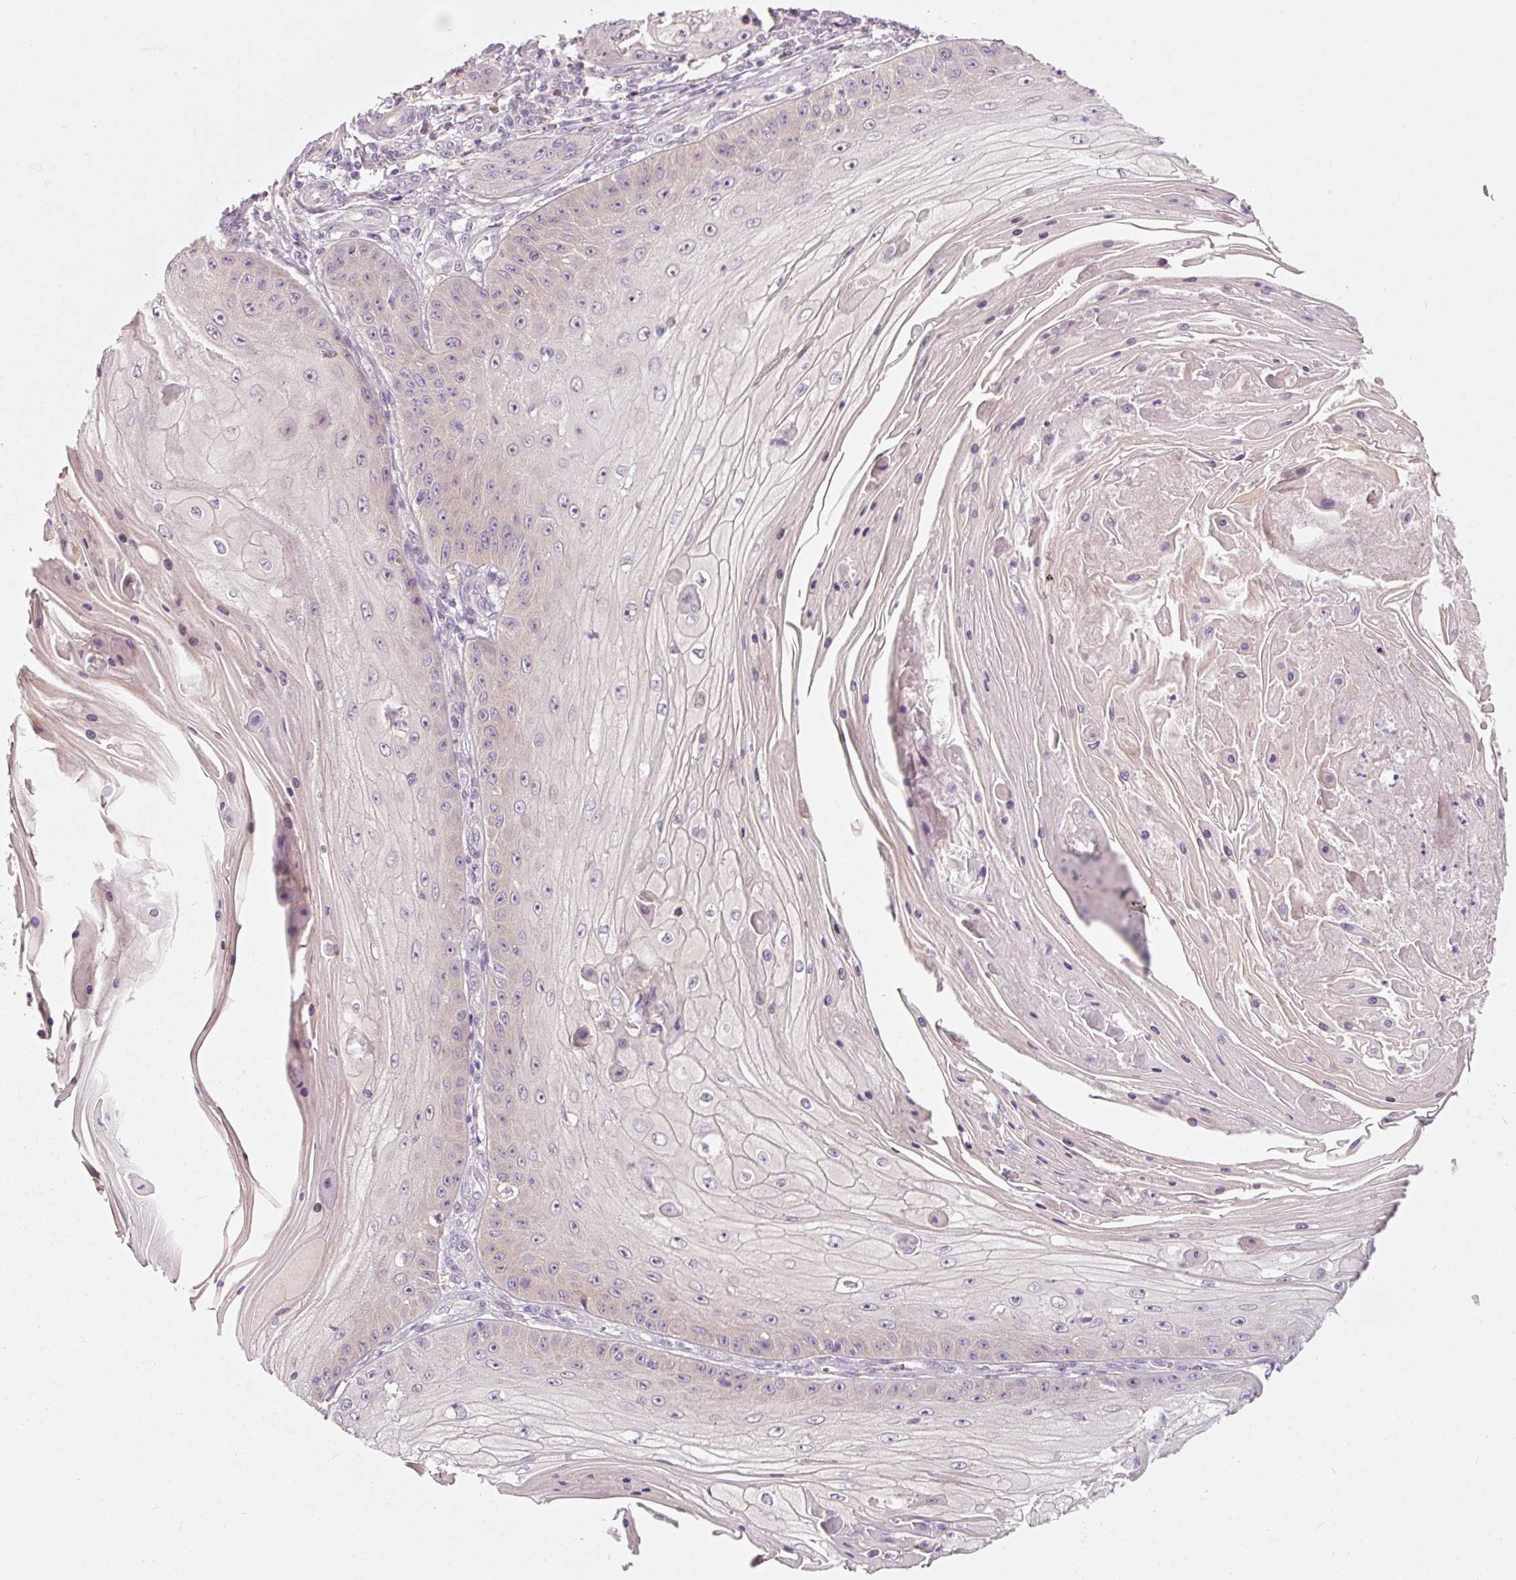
{"staining": {"intensity": "weak", "quantity": "<25%", "location": "nuclear"}, "tissue": "skin cancer", "cell_type": "Tumor cells", "image_type": "cancer", "snomed": [{"axis": "morphology", "description": "Squamous cell carcinoma, NOS"}, {"axis": "topography", "description": "Skin"}], "caption": "High power microscopy image of an IHC image of skin cancer (squamous cell carcinoma), revealing no significant positivity in tumor cells.", "gene": "DAPP1", "patient": {"sex": "male", "age": 70}}